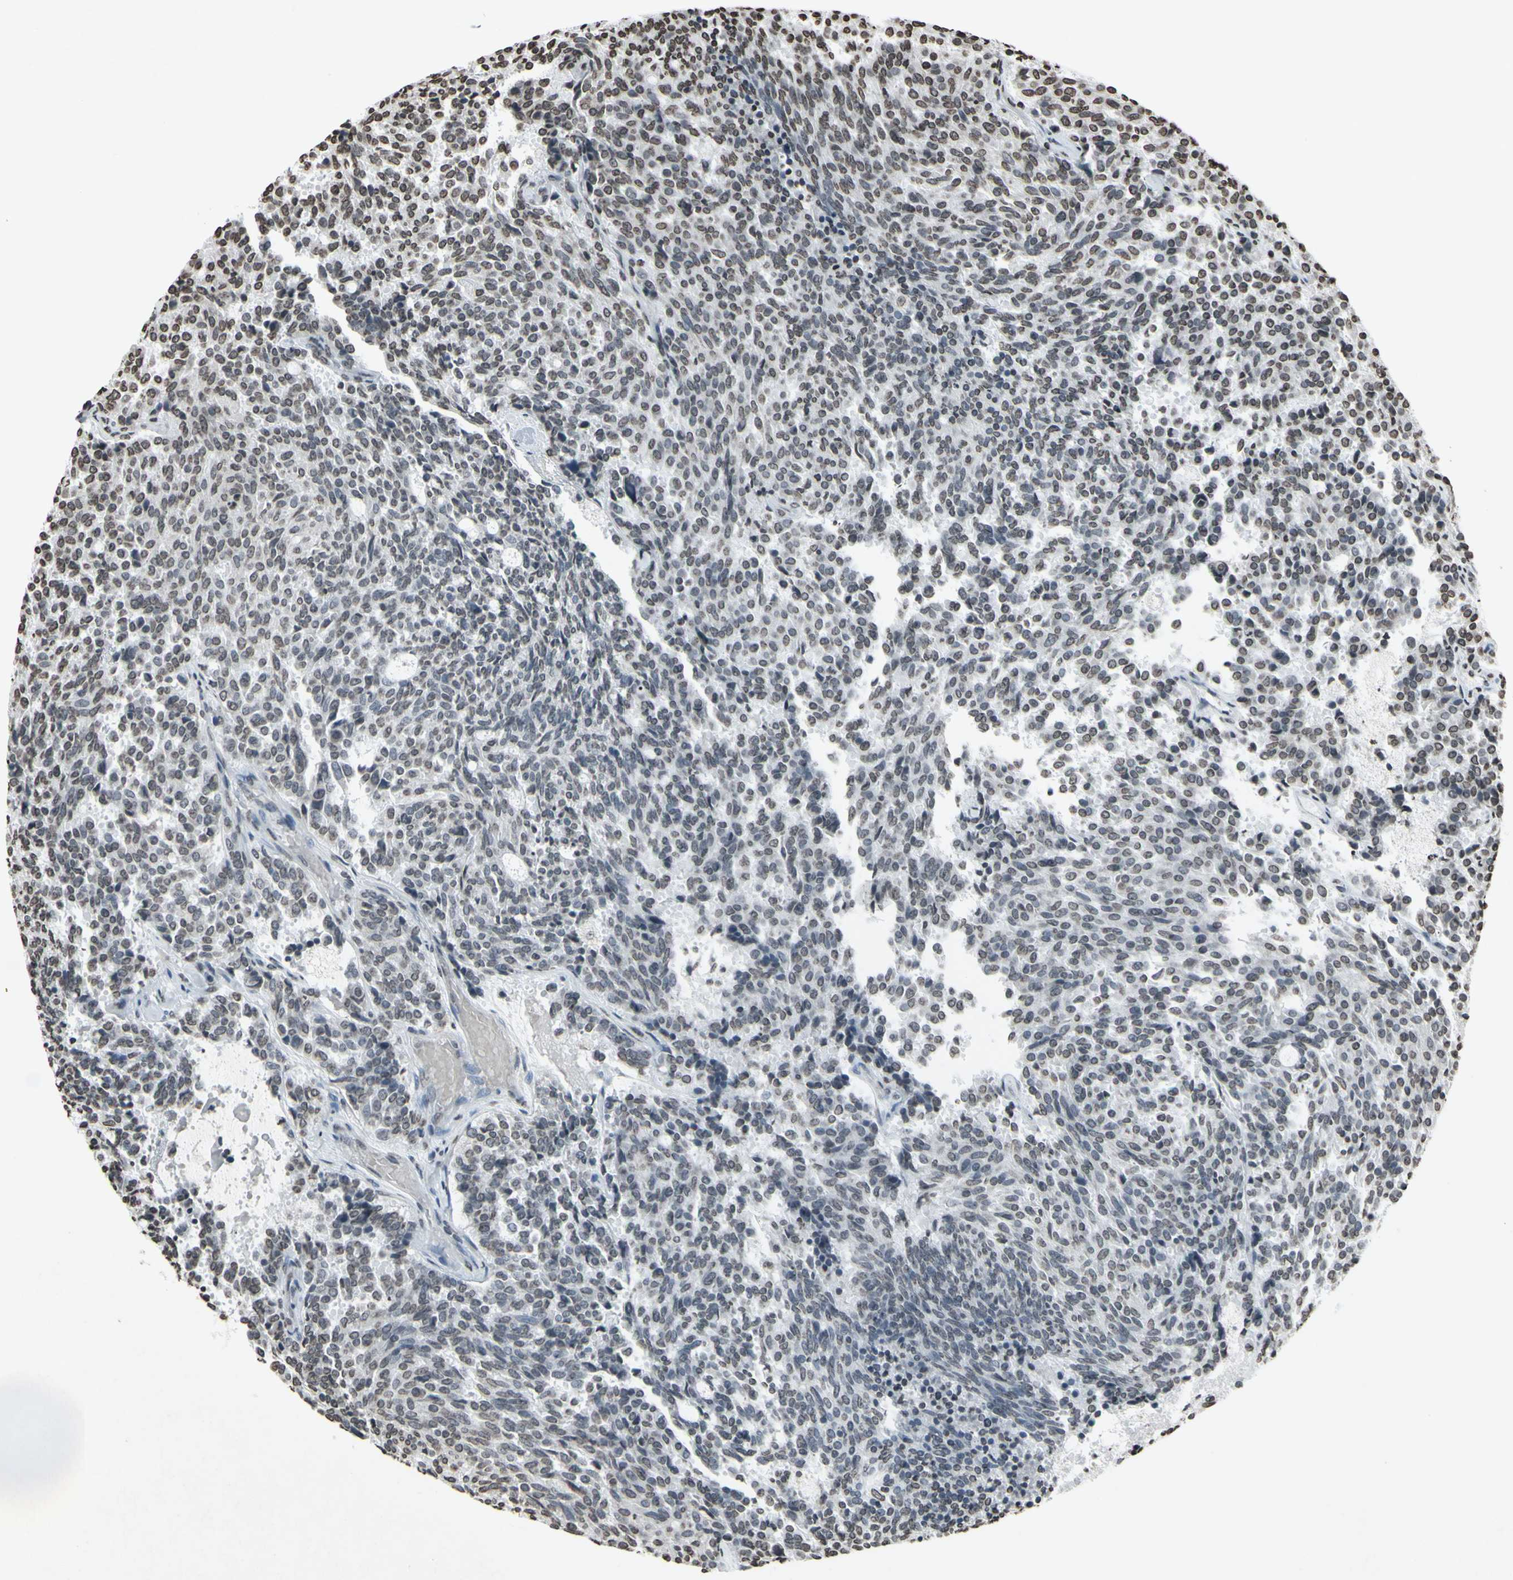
{"staining": {"intensity": "negative", "quantity": "none", "location": "none"}, "tissue": "carcinoid", "cell_type": "Tumor cells", "image_type": "cancer", "snomed": [{"axis": "morphology", "description": "Carcinoid, malignant, NOS"}, {"axis": "topography", "description": "Pancreas"}], "caption": "This is an immunohistochemistry image of human carcinoid. There is no staining in tumor cells.", "gene": "CD79B", "patient": {"sex": "female", "age": 54}}